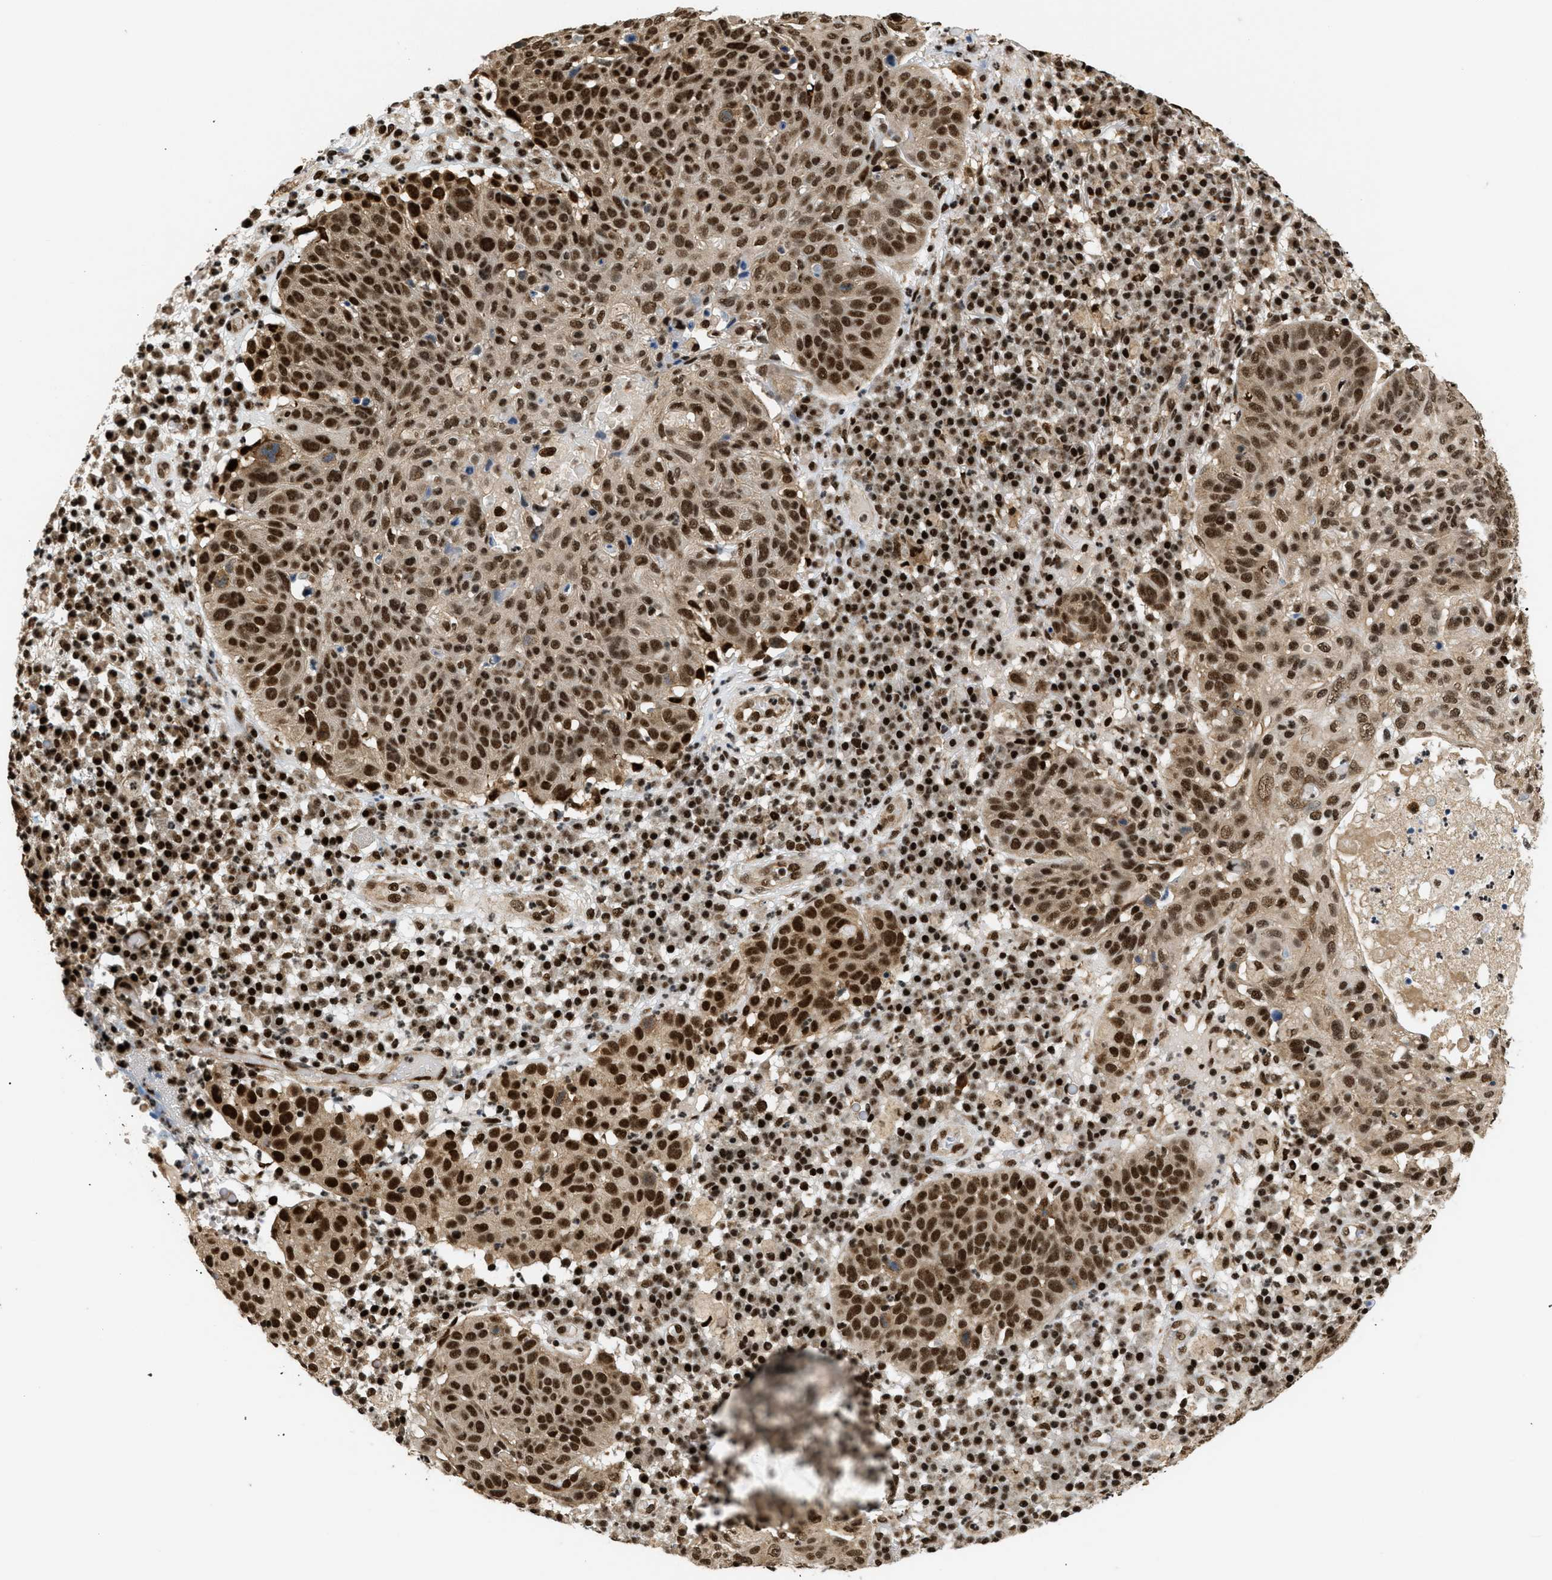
{"staining": {"intensity": "strong", "quantity": ">75%", "location": "cytoplasmic/membranous,nuclear"}, "tissue": "skin cancer", "cell_type": "Tumor cells", "image_type": "cancer", "snomed": [{"axis": "morphology", "description": "Squamous cell carcinoma in situ, NOS"}, {"axis": "morphology", "description": "Squamous cell carcinoma, NOS"}, {"axis": "topography", "description": "Skin"}], "caption": "Immunohistochemical staining of human skin cancer (squamous cell carcinoma) shows high levels of strong cytoplasmic/membranous and nuclear staining in approximately >75% of tumor cells.", "gene": "RBM5", "patient": {"sex": "male", "age": 93}}